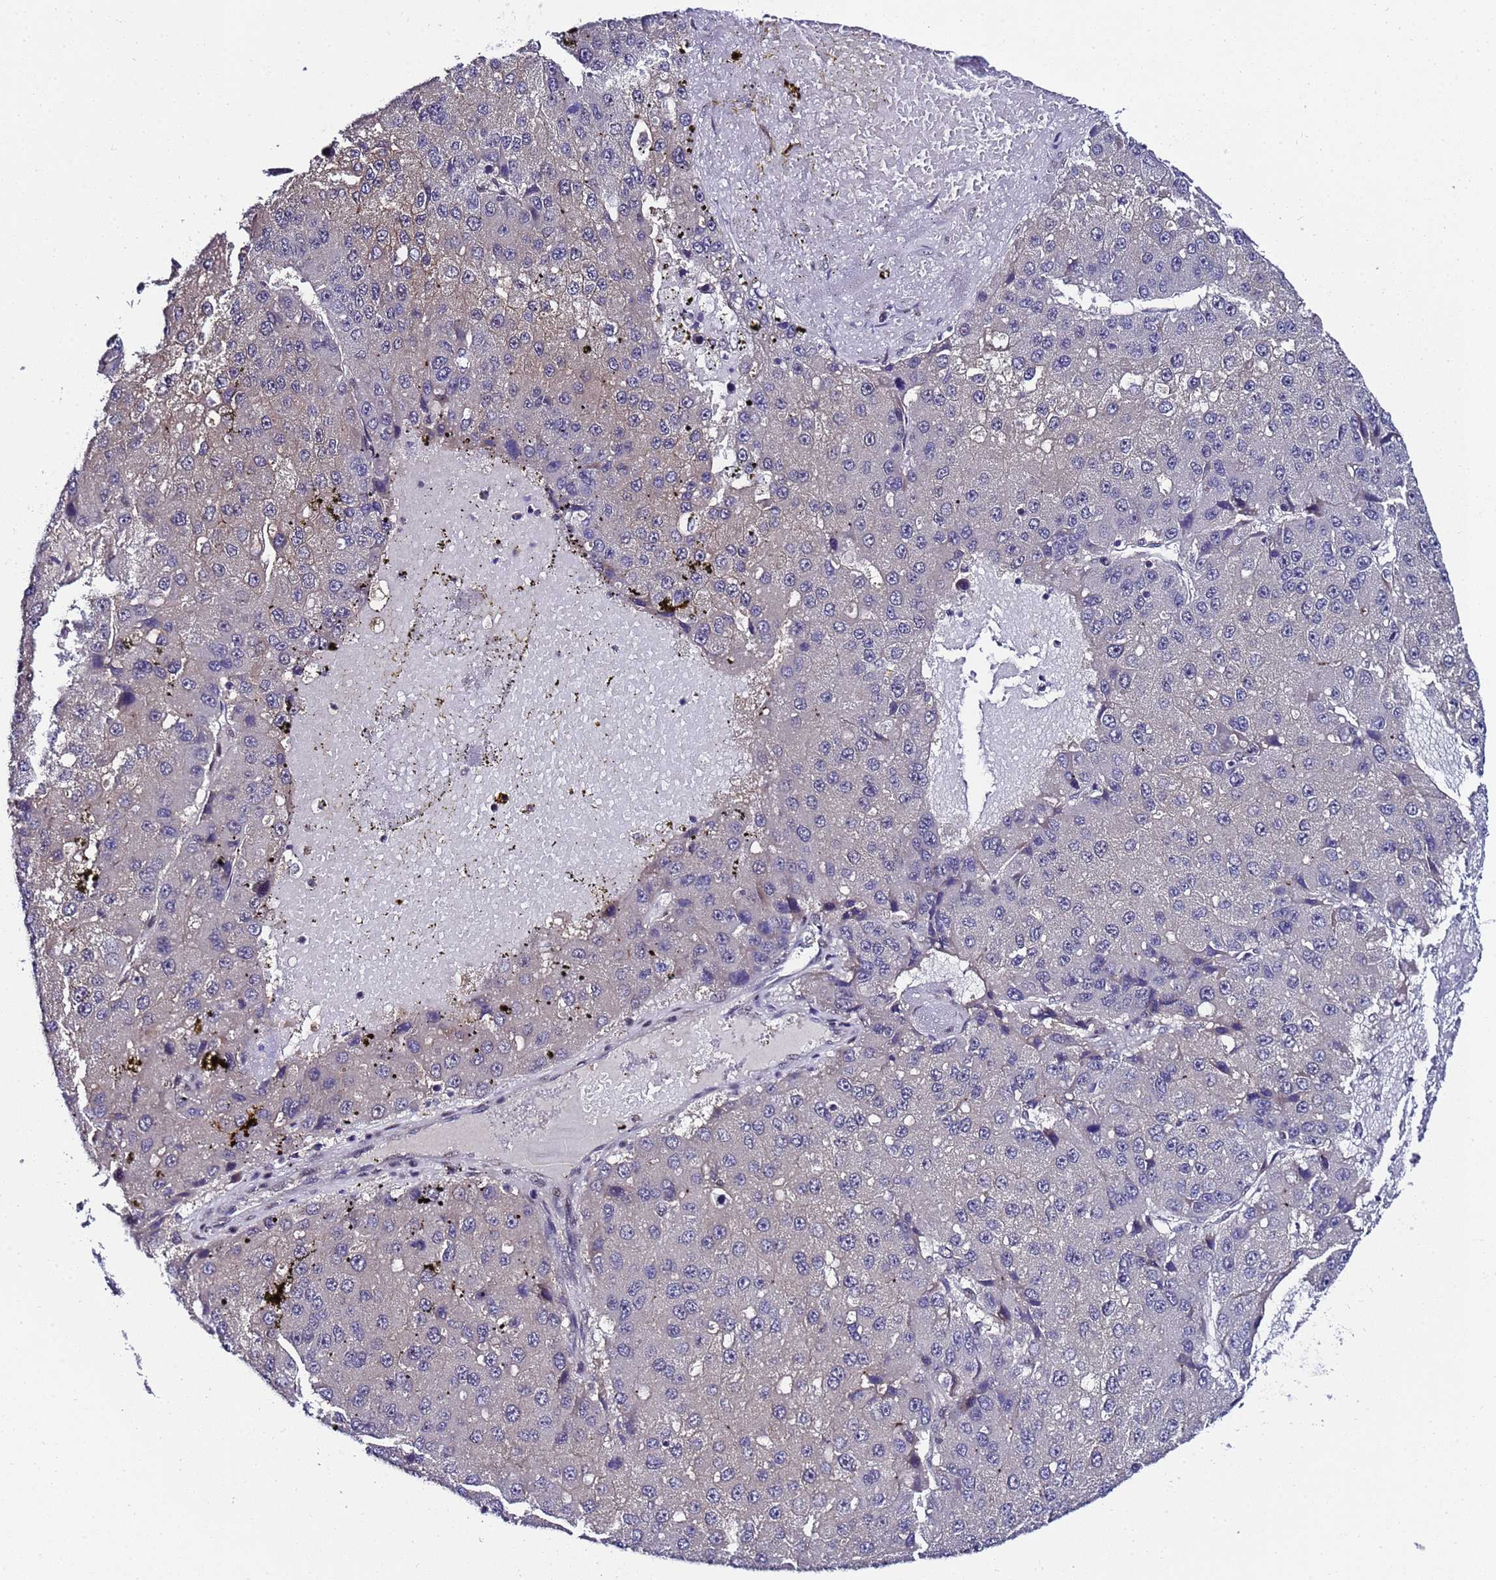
{"staining": {"intensity": "weak", "quantity": "25%-75%", "location": "cytoplasmic/membranous"}, "tissue": "liver cancer", "cell_type": "Tumor cells", "image_type": "cancer", "snomed": [{"axis": "morphology", "description": "Carcinoma, Hepatocellular, NOS"}, {"axis": "topography", "description": "Liver"}], "caption": "A brown stain shows weak cytoplasmic/membranous positivity of a protein in human liver hepatocellular carcinoma tumor cells.", "gene": "C19orf47", "patient": {"sex": "female", "age": 73}}